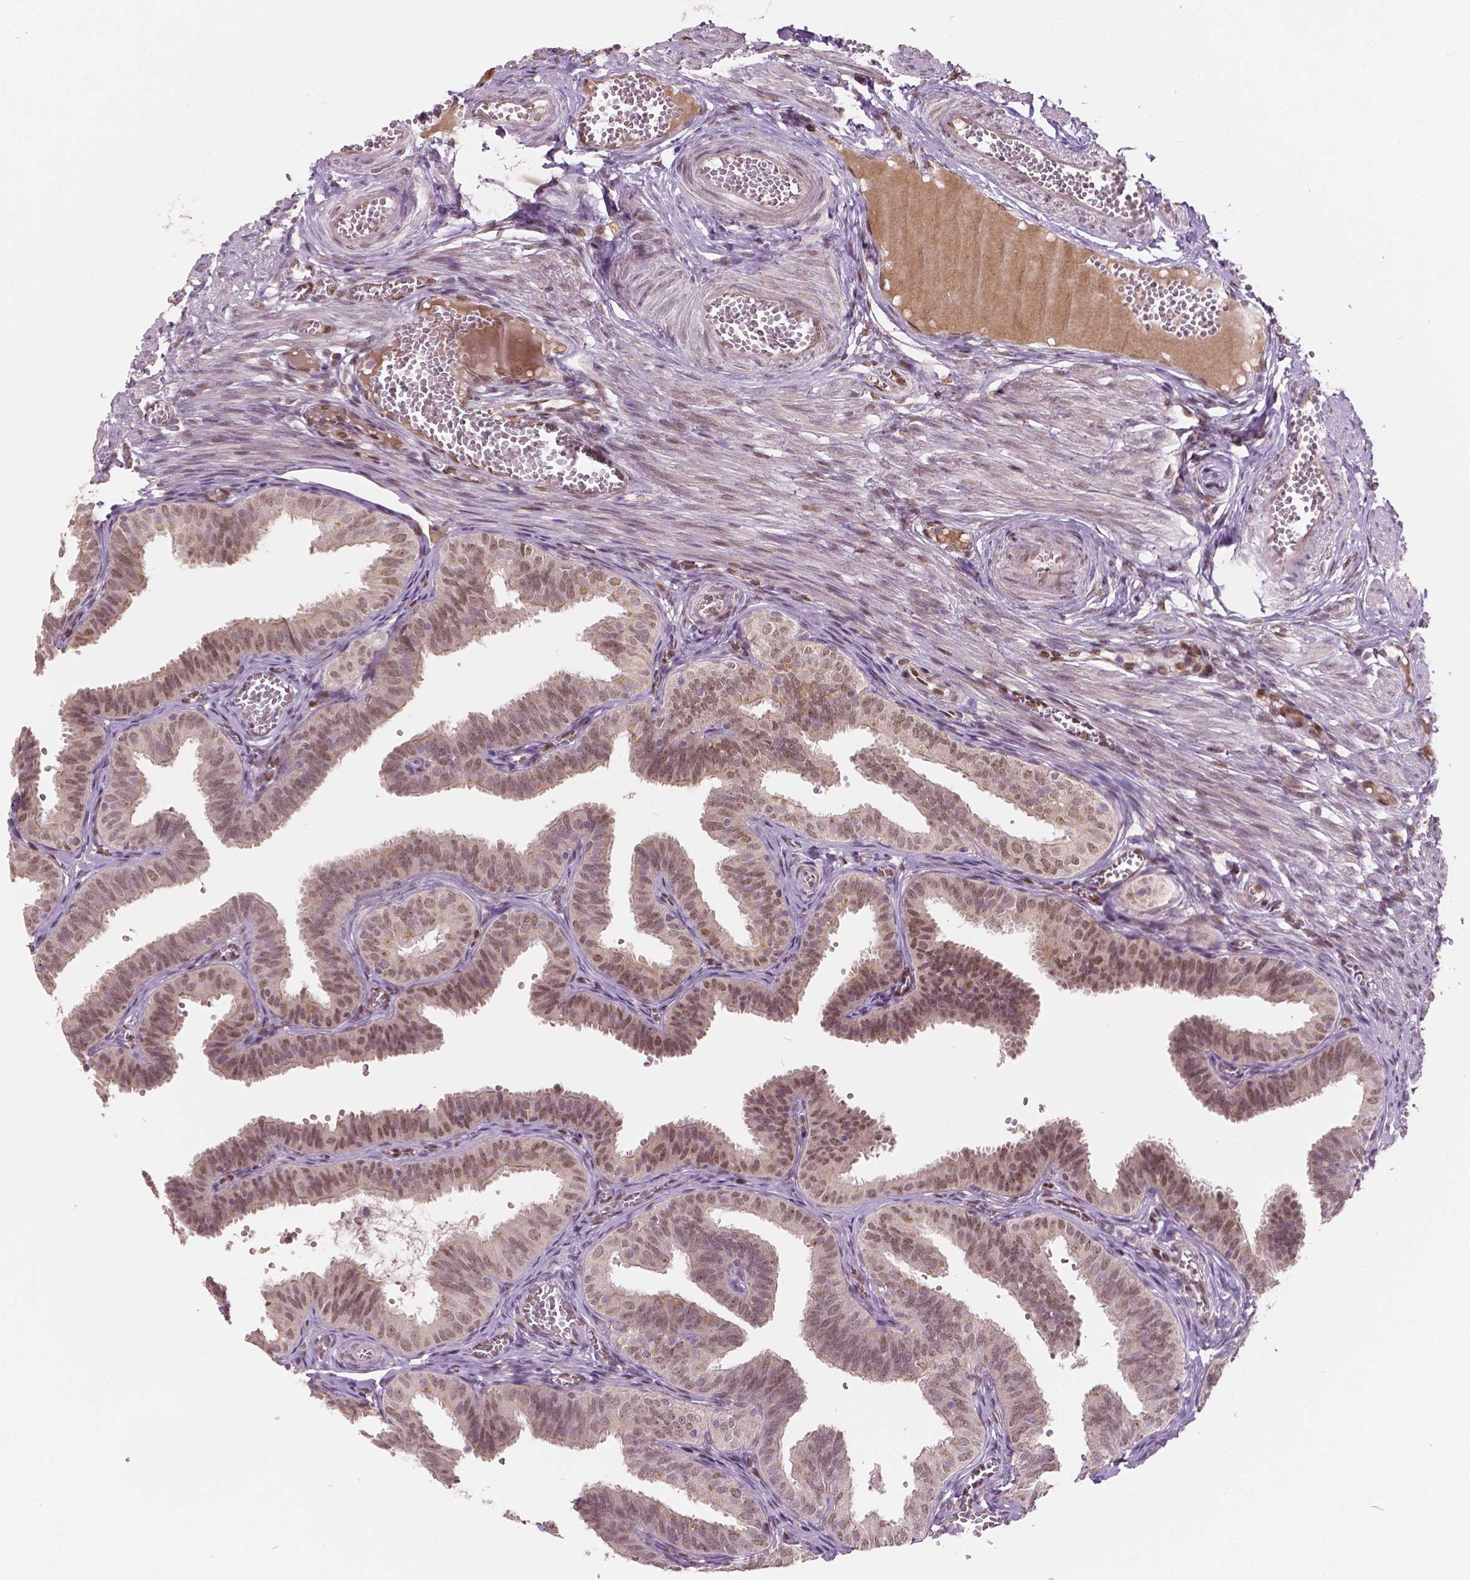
{"staining": {"intensity": "weak", "quantity": "<25%", "location": "nuclear"}, "tissue": "fallopian tube", "cell_type": "Glandular cells", "image_type": "normal", "snomed": [{"axis": "morphology", "description": "Normal tissue, NOS"}, {"axis": "topography", "description": "Fallopian tube"}], "caption": "This is an IHC micrograph of unremarkable fallopian tube. There is no expression in glandular cells.", "gene": "HMBOX1", "patient": {"sex": "female", "age": 25}}